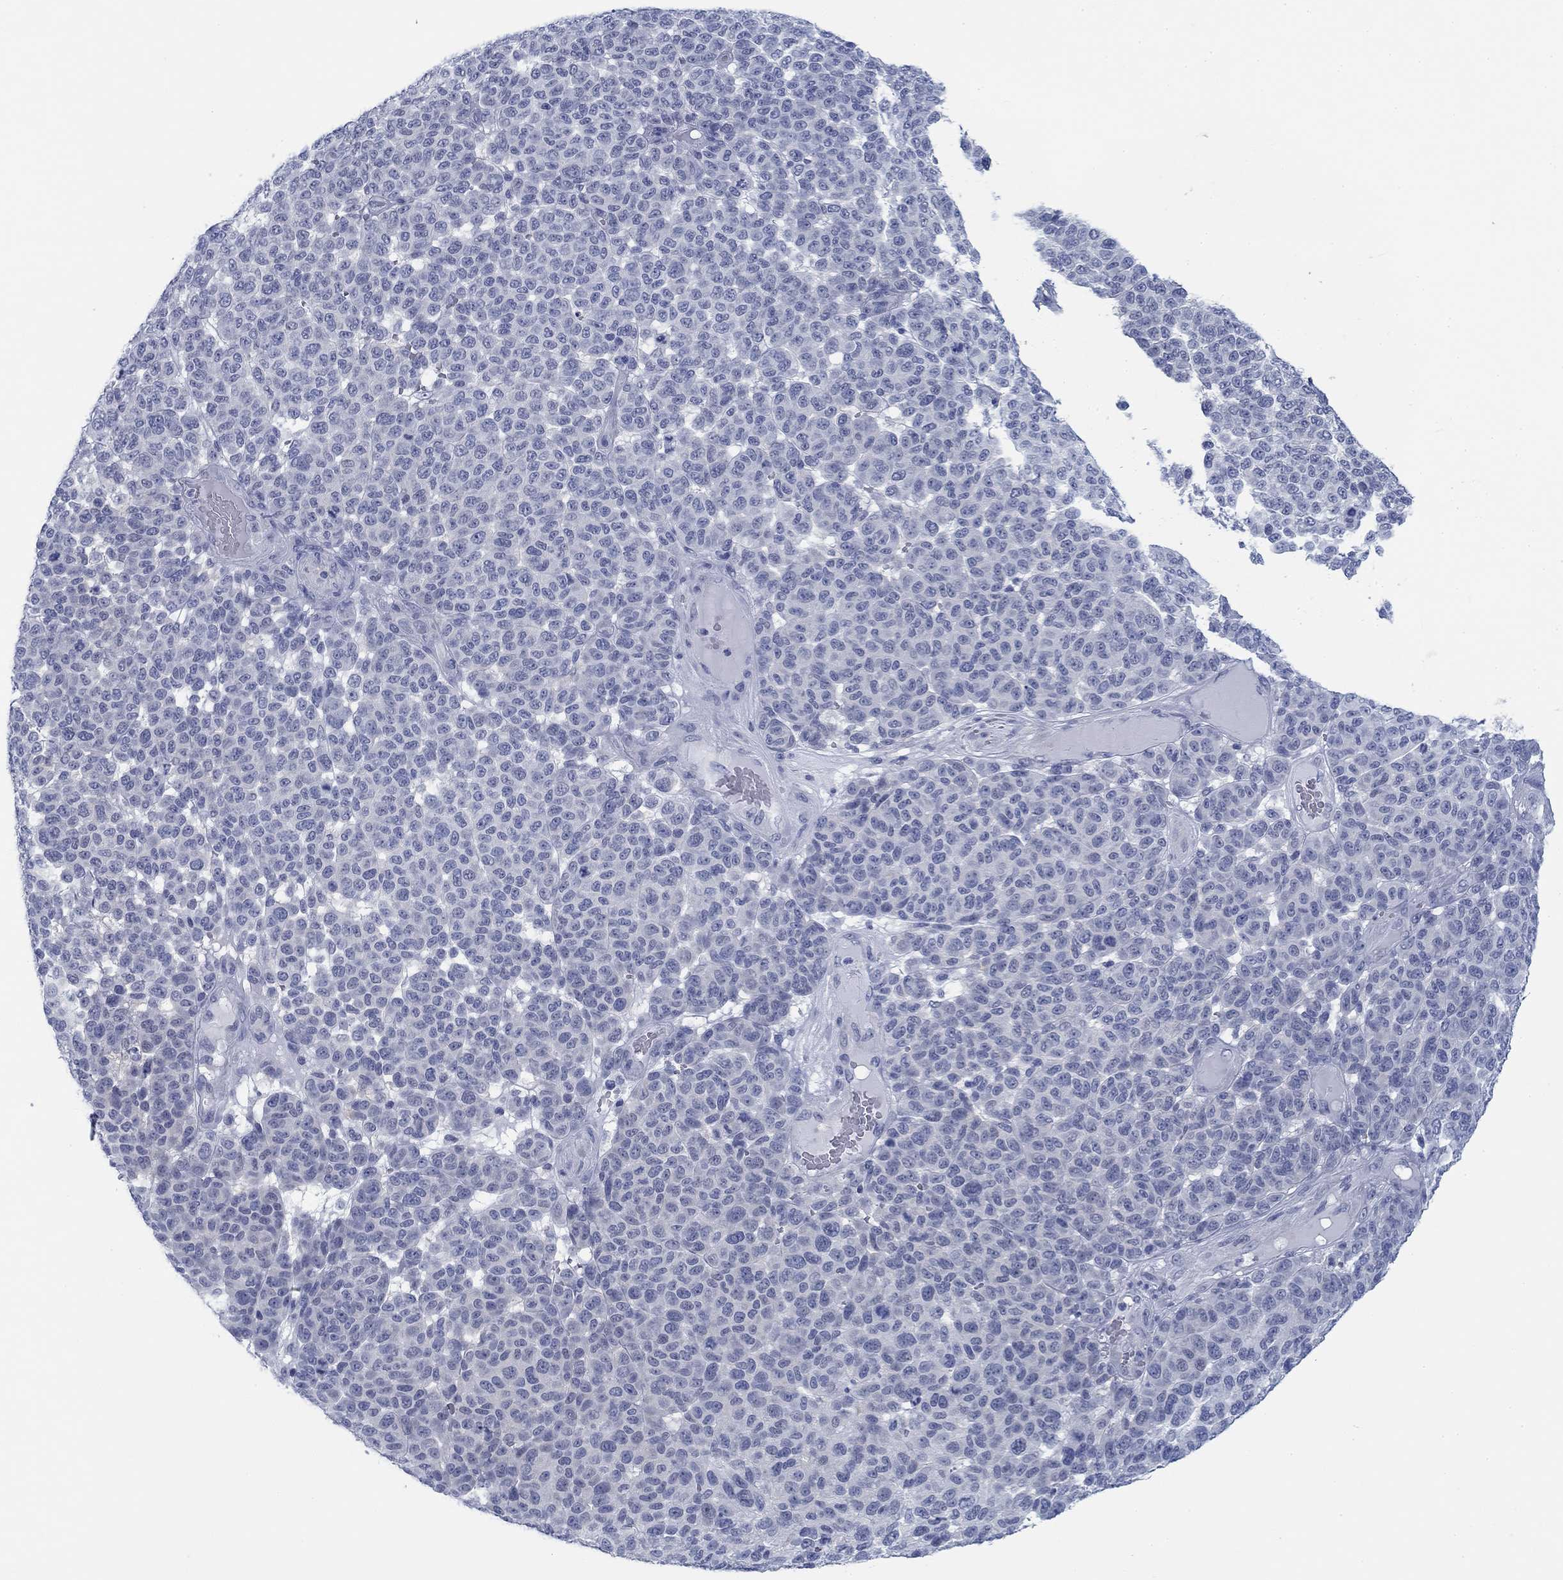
{"staining": {"intensity": "negative", "quantity": "none", "location": "none"}, "tissue": "melanoma", "cell_type": "Tumor cells", "image_type": "cancer", "snomed": [{"axis": "morphology", "description": "Malignant melanoma, NOS"}, {"axis": "topography", "description": "Skin"}], "caption": "Immunohistochemistry (IHC) of human melanoma reveals no staining in tumor cells.", "gene": "DNAL1", "patient": {"sex": "male", "age": 59}}